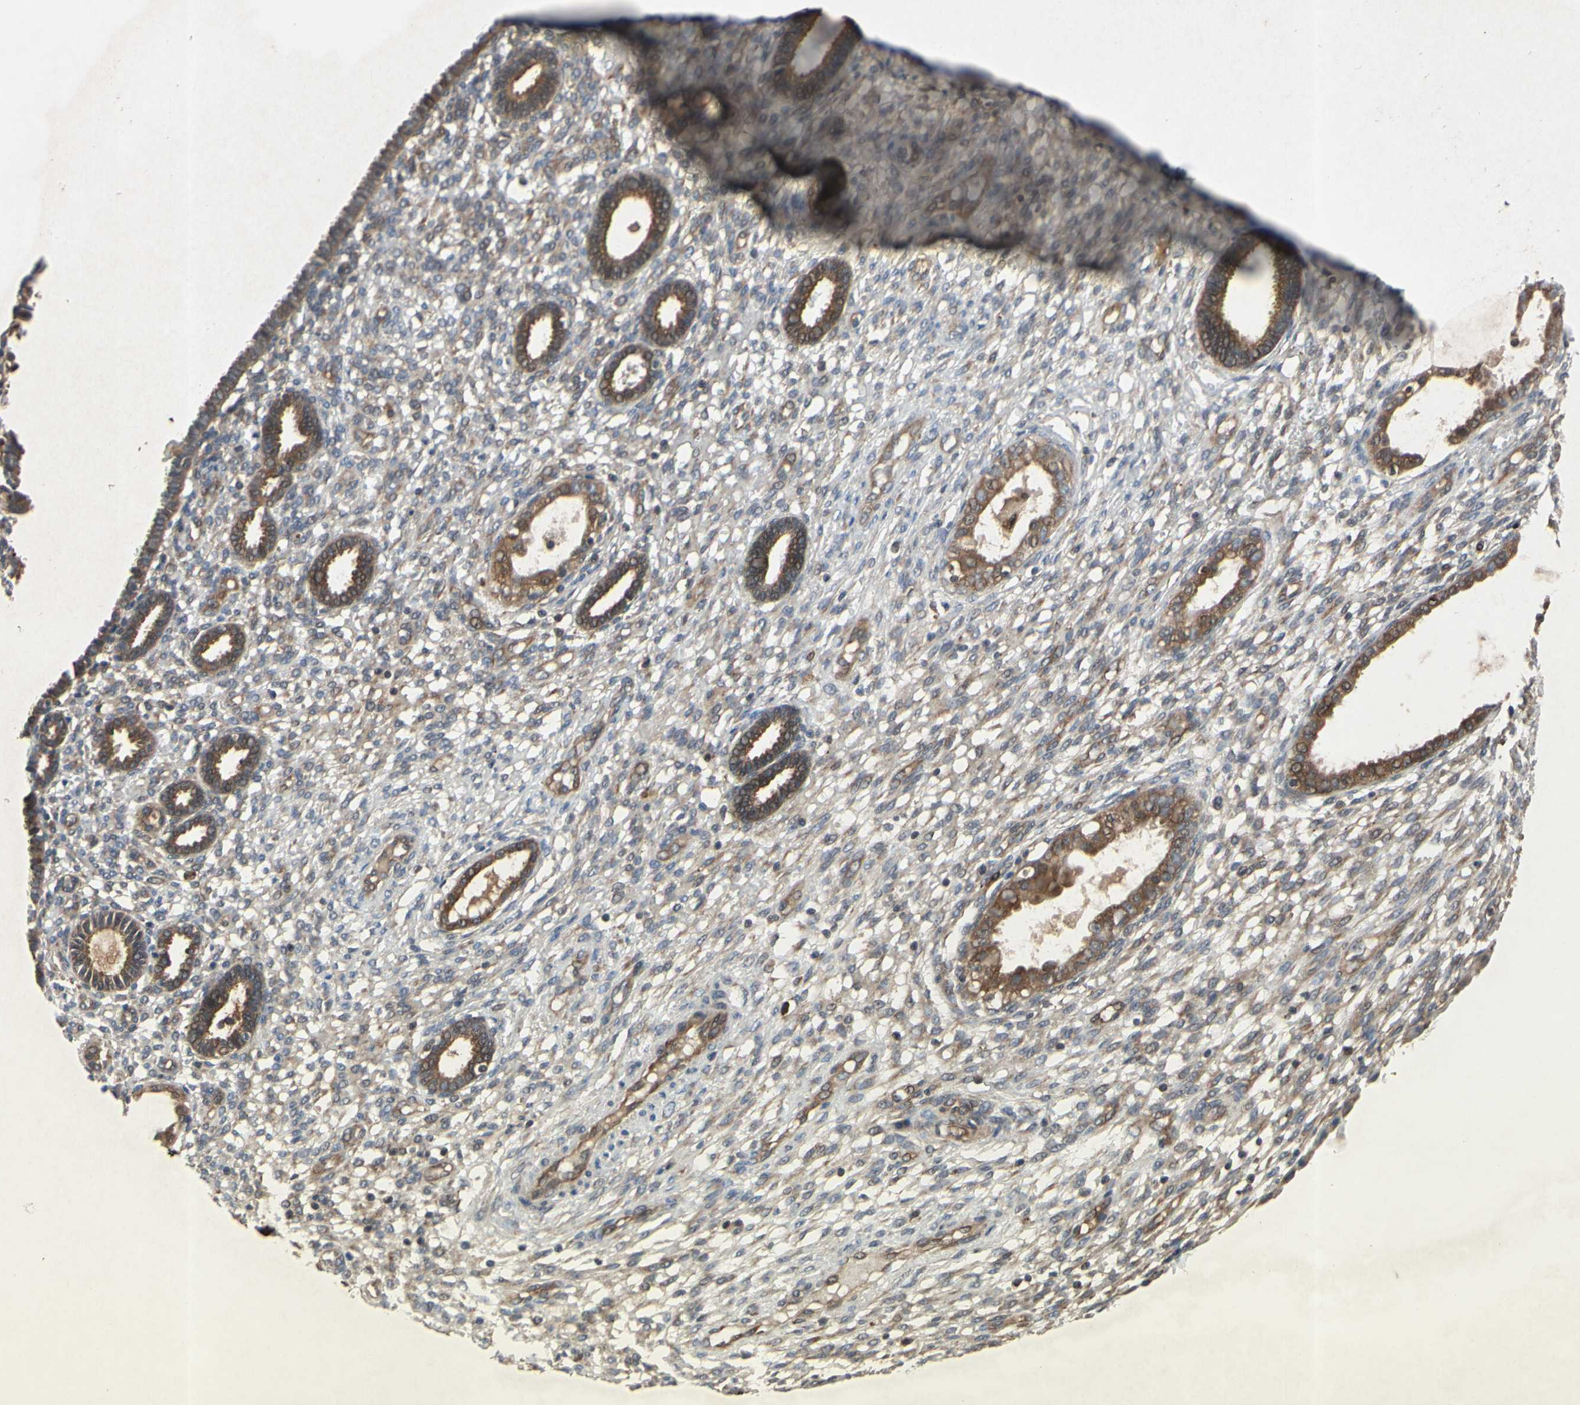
{"staining": {"intensity": "weak", "quantity": "25%-75%", "location": "cytoplasmic/membranous"}, "tissue": "endometrium", "cell_type": "Cells in endometrial stroma", "image_type": "normal", "snomed": [{"axis": "morphology", "description": "Normal tissue, NOS"}, {"axis": "topography", "description": "Endometrium"}], "caption": "Human endometrium stained with a brown dye shows weak cytoplasmic/membranous positive positivity in approximately 25%-75% of cells in endometrial stroma.", "gene": "XIAP", "patient": {"sex": "female", "age": 61}}